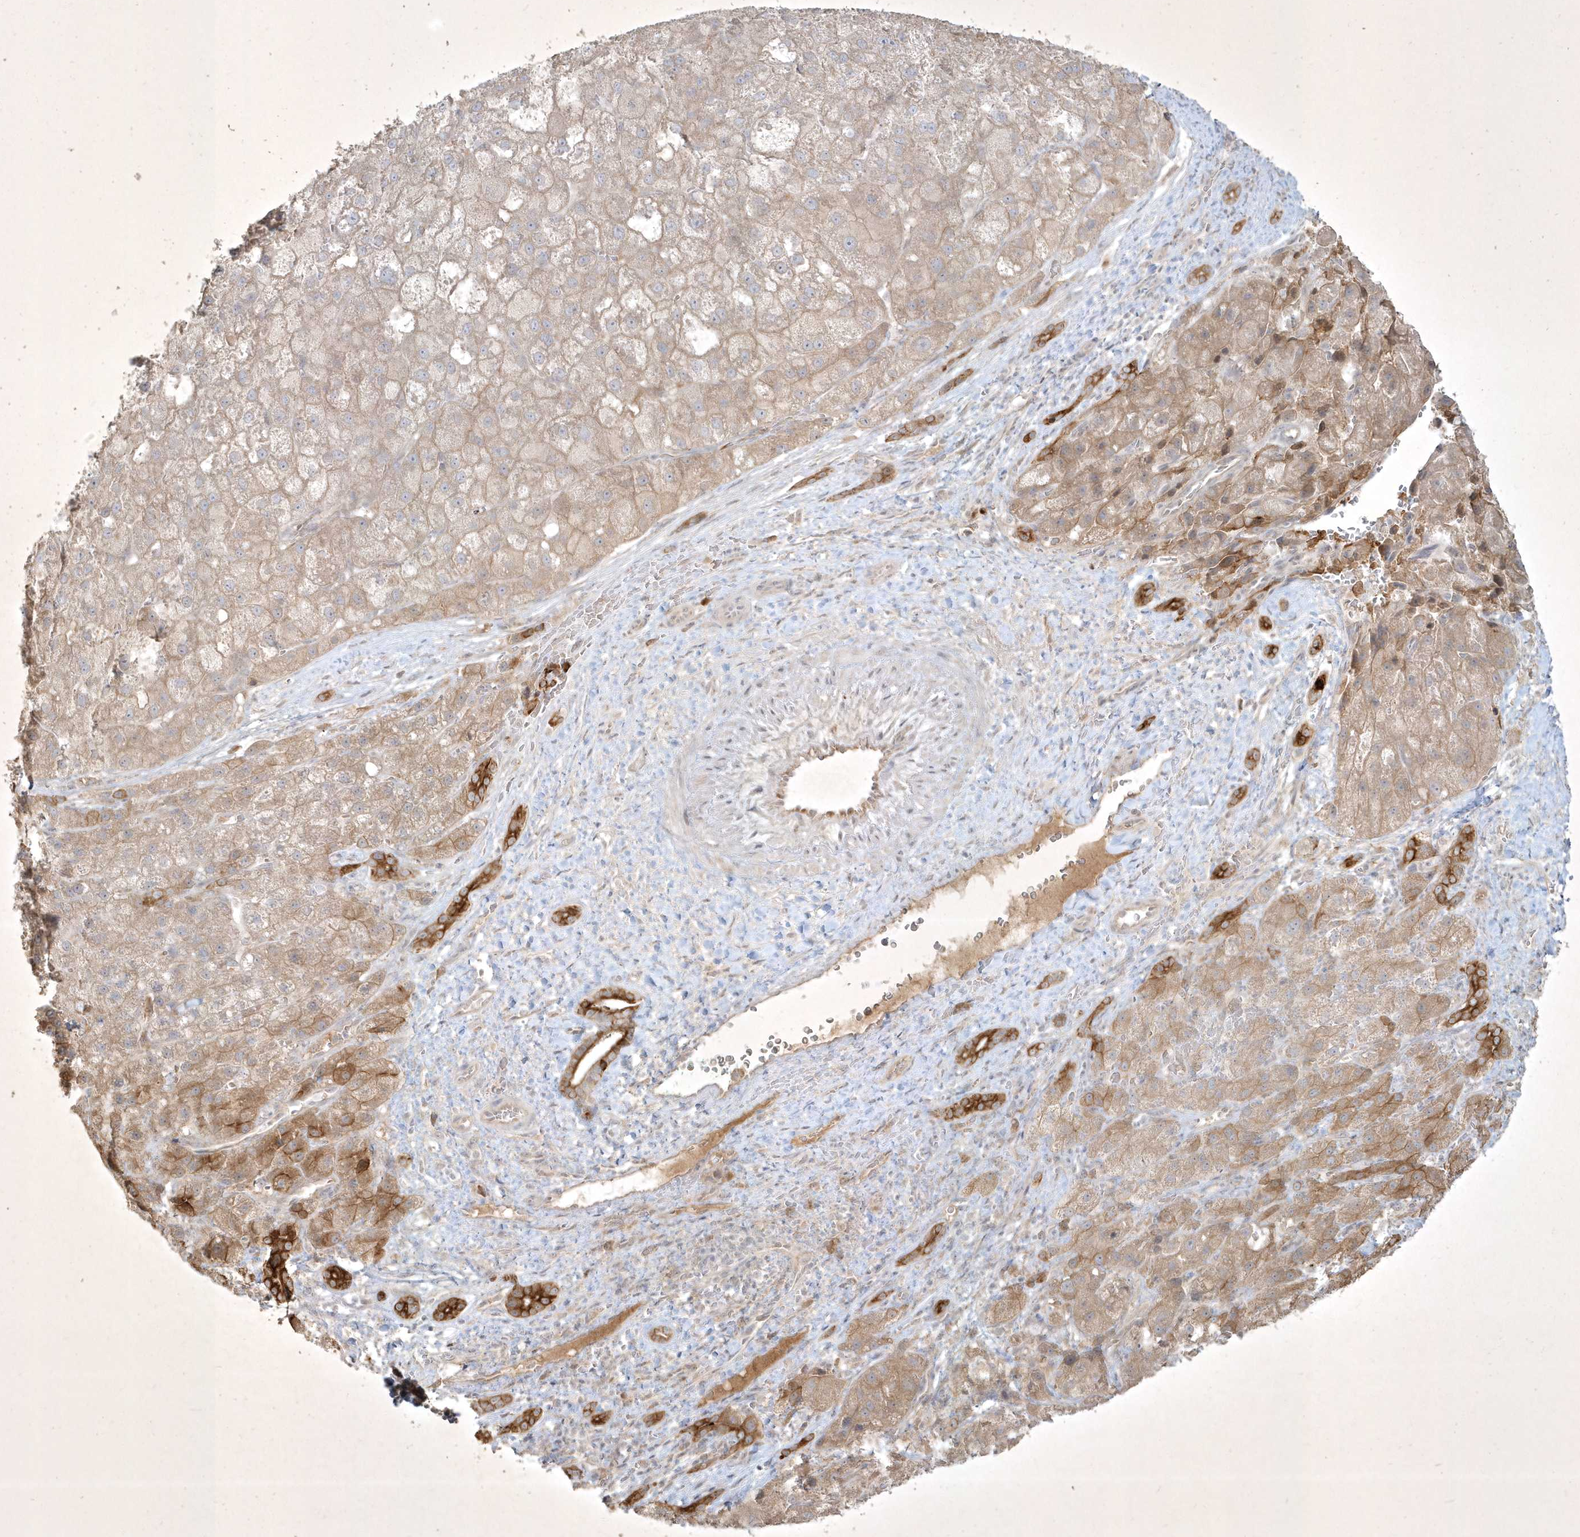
{"staining": {"intensity": "weak", "quantity": "25%-75%", "location": "cytoplasmic/membranous"}, "tissue": "liver cancer", "cell_type": "Tumor cells", "image_type": "cancer", "snomed": [{"axis": "morphology", "description": "Carcinoma, Hepatocellular, NOS"}, {"axis": "topography", "description": "Liver"}], "caption": "The histopathology image displays a brown stain indicating the presence of a protein in the cytoplasmic/membranous of tumor cells in hepatocellular carcinoma (liver). Nuclei are stained in blue.", "gene": "BOD1", "patient": {"sex": "male", "age": 57}}